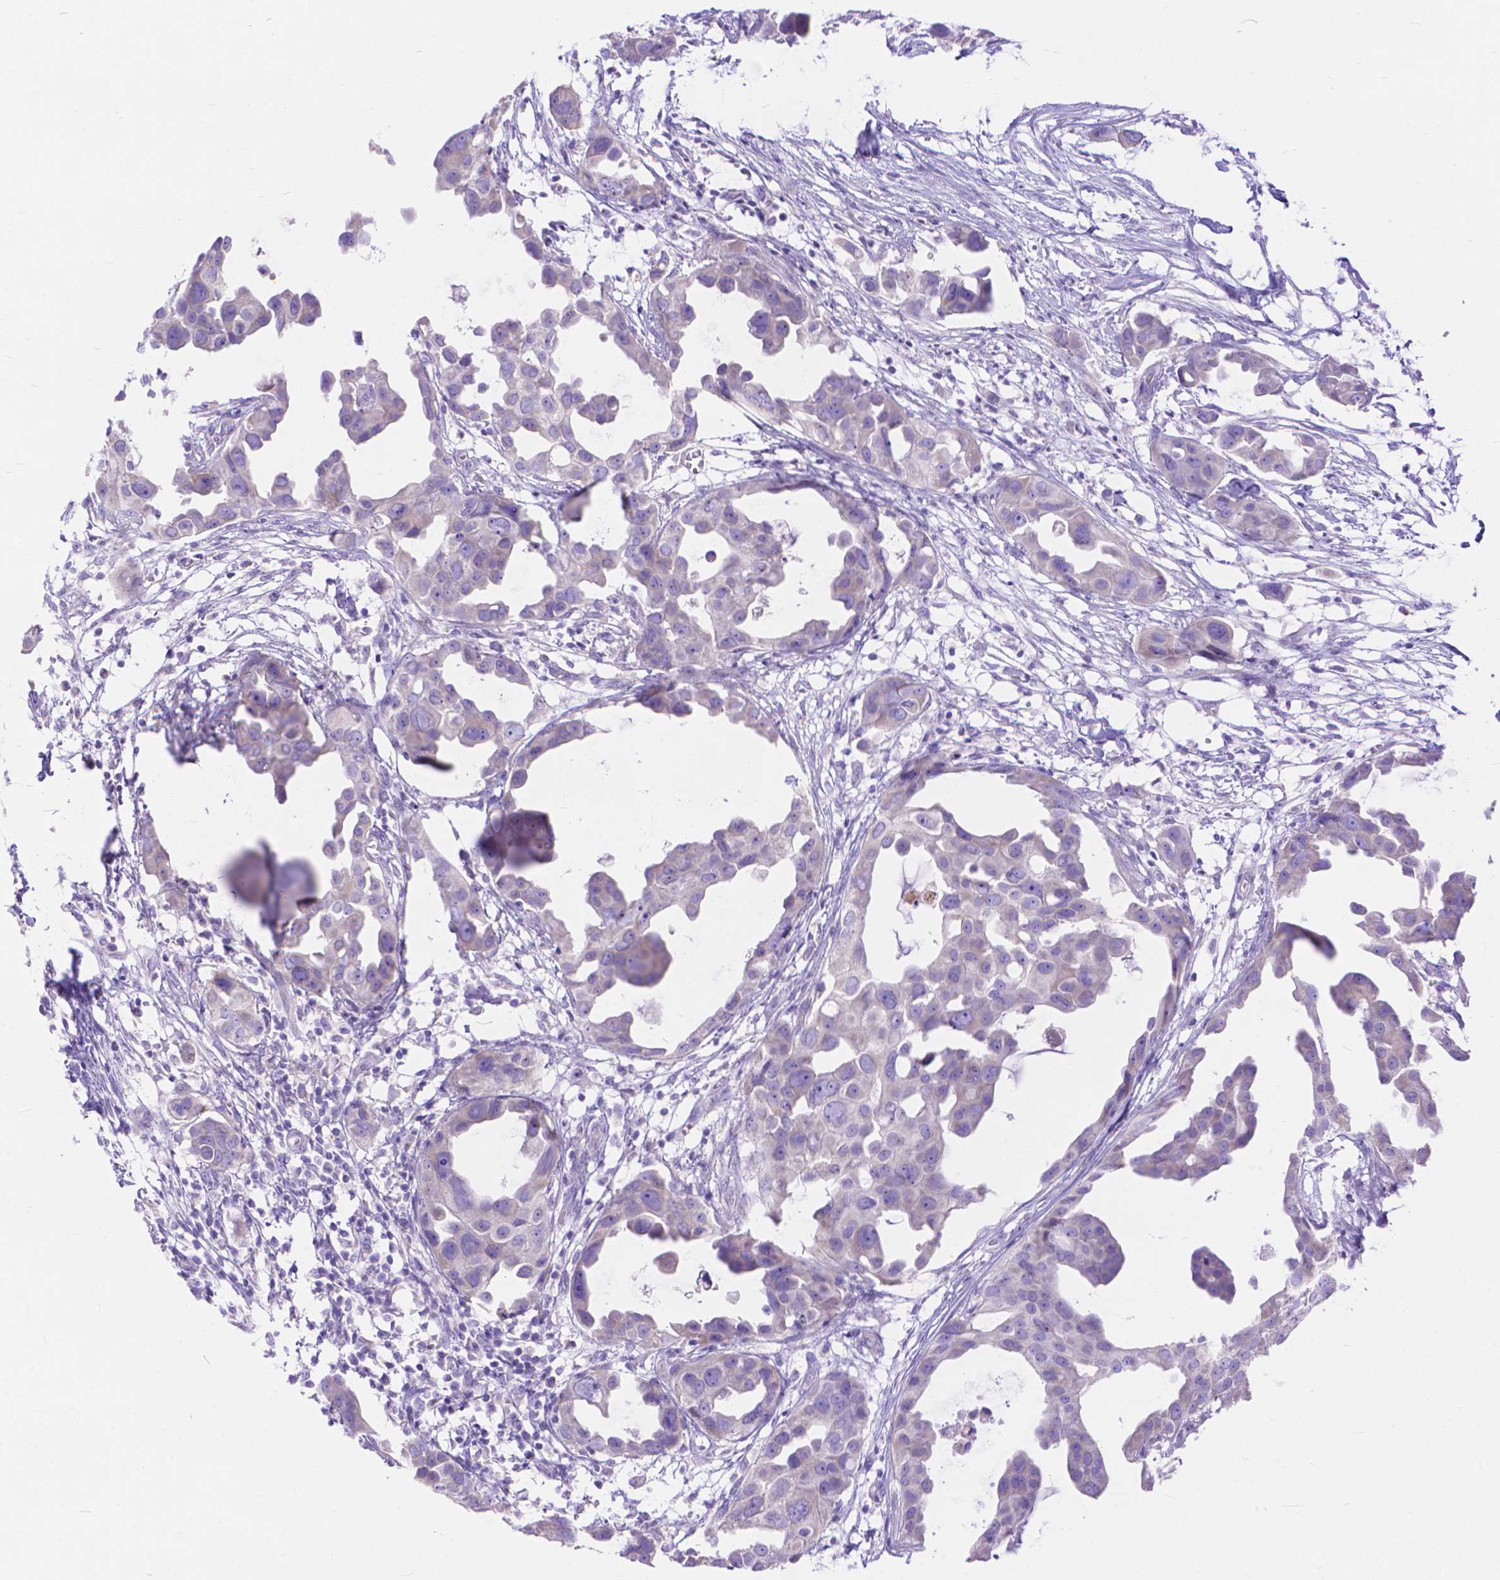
{"staining": {"intensity": "negative", "quantity": "none", "location": "none"}, "tissue": "breast cancer", "cell_type": "Tumor cells", "image_type": "cancer", "snomed": [{"axis": "morphology", "description": "Duct carcinoma"}, {"axis": "topography", "description": "Breast"}], "caption": "The immunohistochemistry (IHC) micrograph has no significant staining in tumor cells of breast invasive ductal carcinoma tissue. Brightfield microscopy of IHC stained with DAB (3,3'-diaminobenzidine) (brown) and hematoxylin (blue), captured at high magnification.", "gene": "DHRS2", "patient": {"sex": "female", "age": 38}}